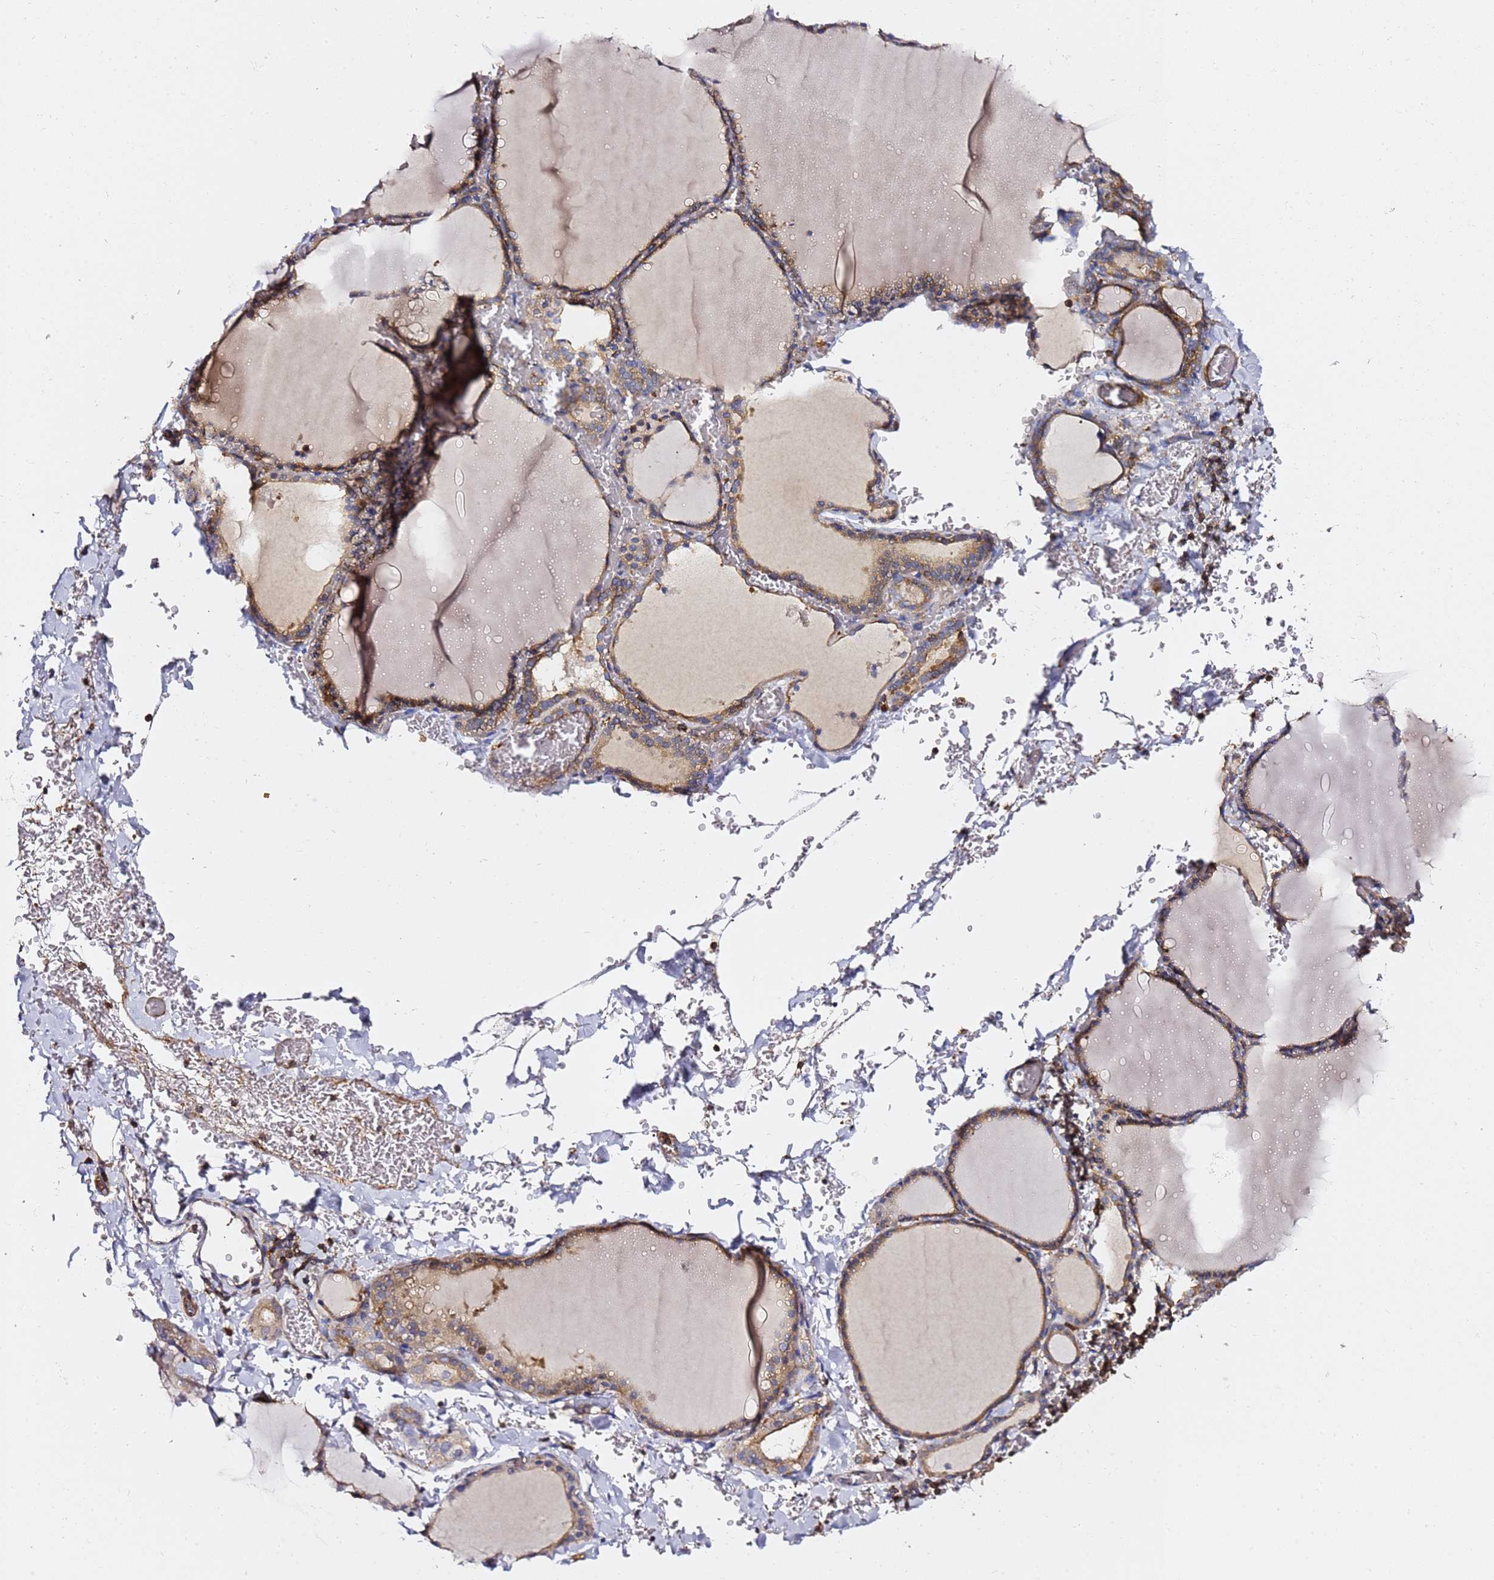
{"staining": {"intensity": "moderate", "quantity": ">75%", "location": "cytoplasmic/membranous"}, "tissue": "thyroid gland", "cell_type": "Glandular cells", "image_type": "normal", "snomed": [{"axis": "morphology", "description": "Normal tissue, NOS"}, {"axis": "topography", "description": "Thyroid gland"}], "caption": "Immunohistochemical staining of normal human thyroid gland shows >75% levels of moderate cytoplasmic/membranous protein expression in approximately >75% of glandular cells.", "gene": "ZFP36L2", "patient": {"sex": "female", "age": 39}}